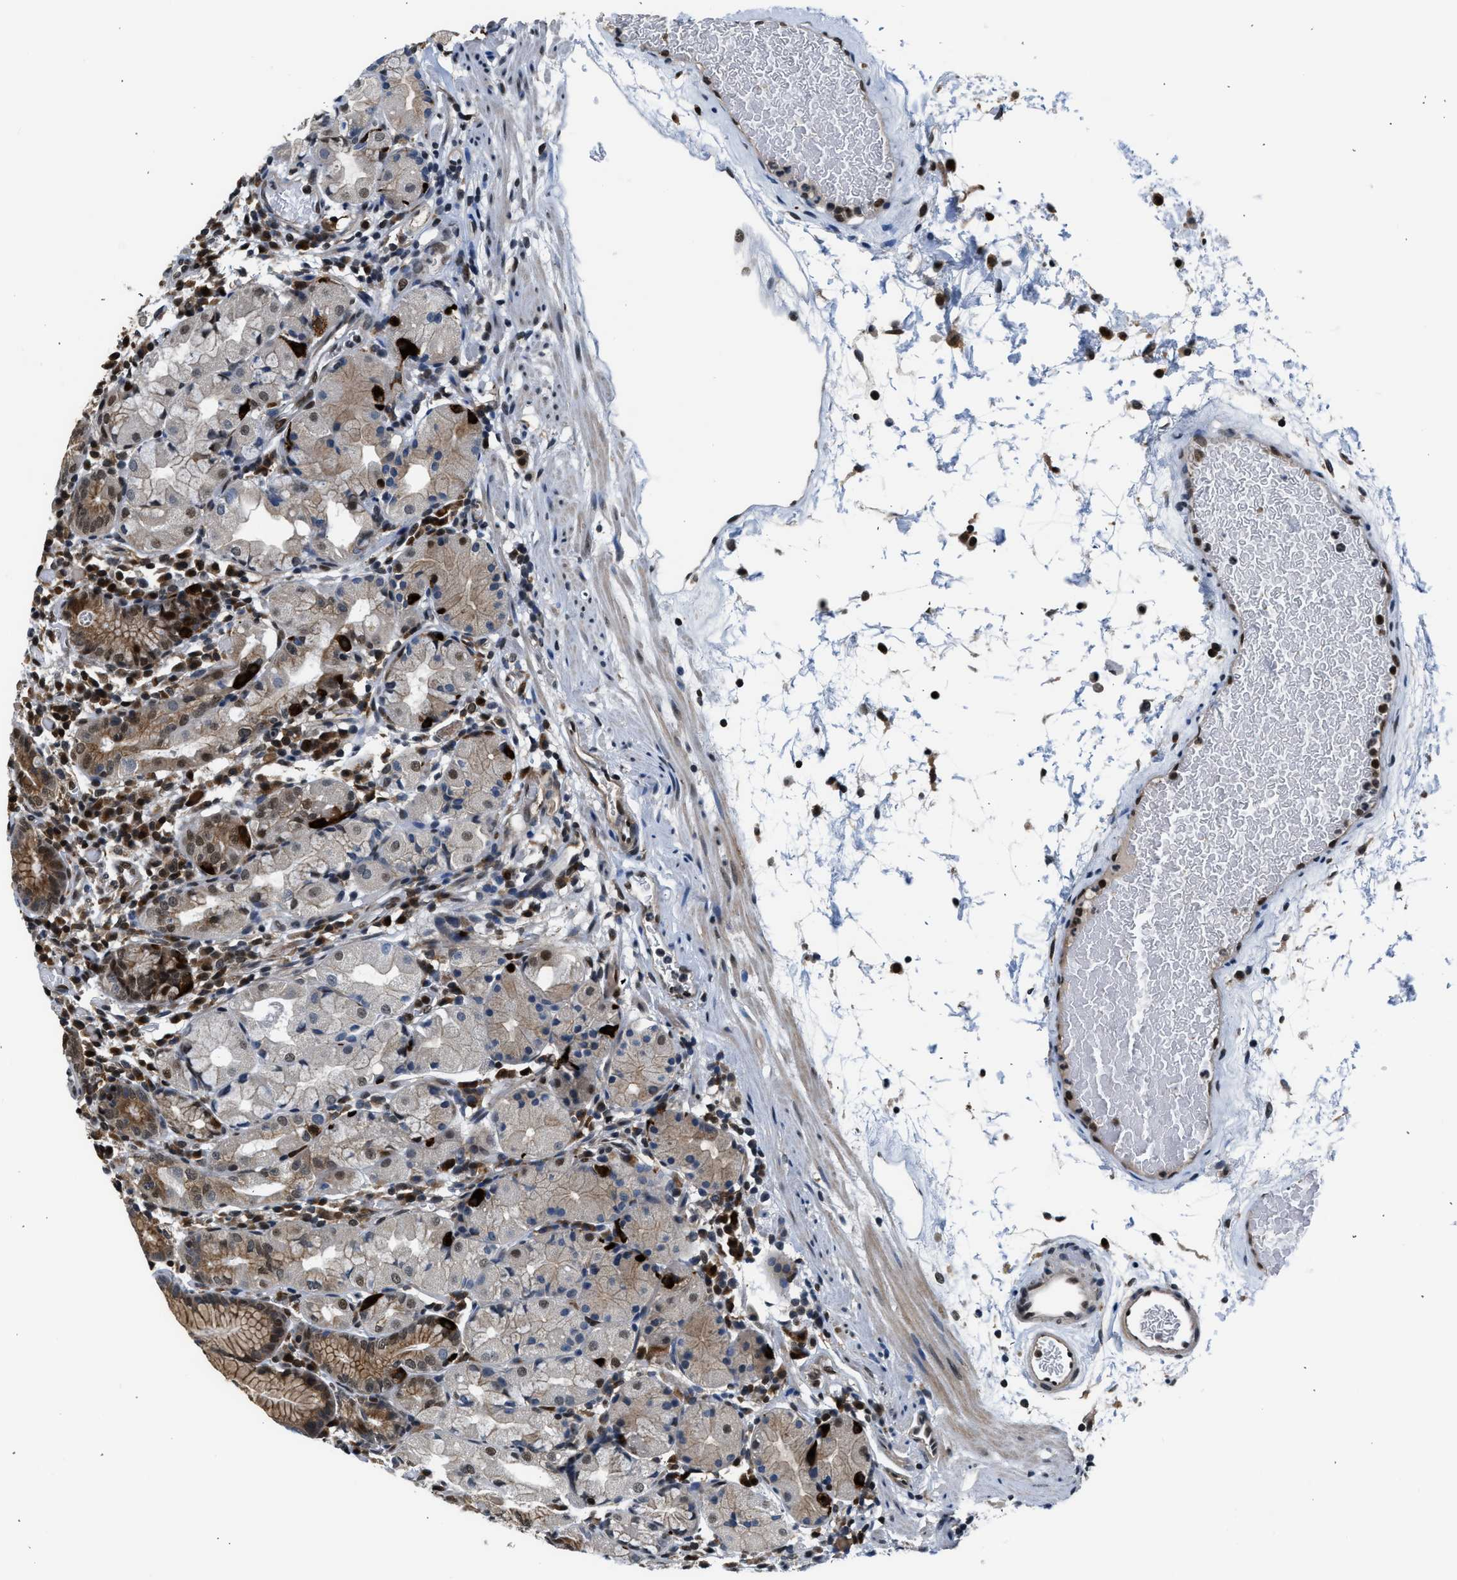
{"staining": {"intensity": "weak", "quantity": ">75%", "location": "cytoplasmic/membranous"}, "tissue": "stomach", "cell_type": "Glandular cells", "image_type": "normal", "snomed": [{"axis": "morphology", "description": "Normal tissue, NOS"}, {"axis": "topography", "description": "Stomach"}, {"axis": "topography", "description": "Stomach, lower"}], "caption": "A histopathology image showing weak cytoplasmic/membranous expression in about >75% of glandular cells in unremarkable stomach, as visualized by brown immunohistochemical staining.", "gene": "RETREG3", "patient": {"sex": "female", "age": 75}}